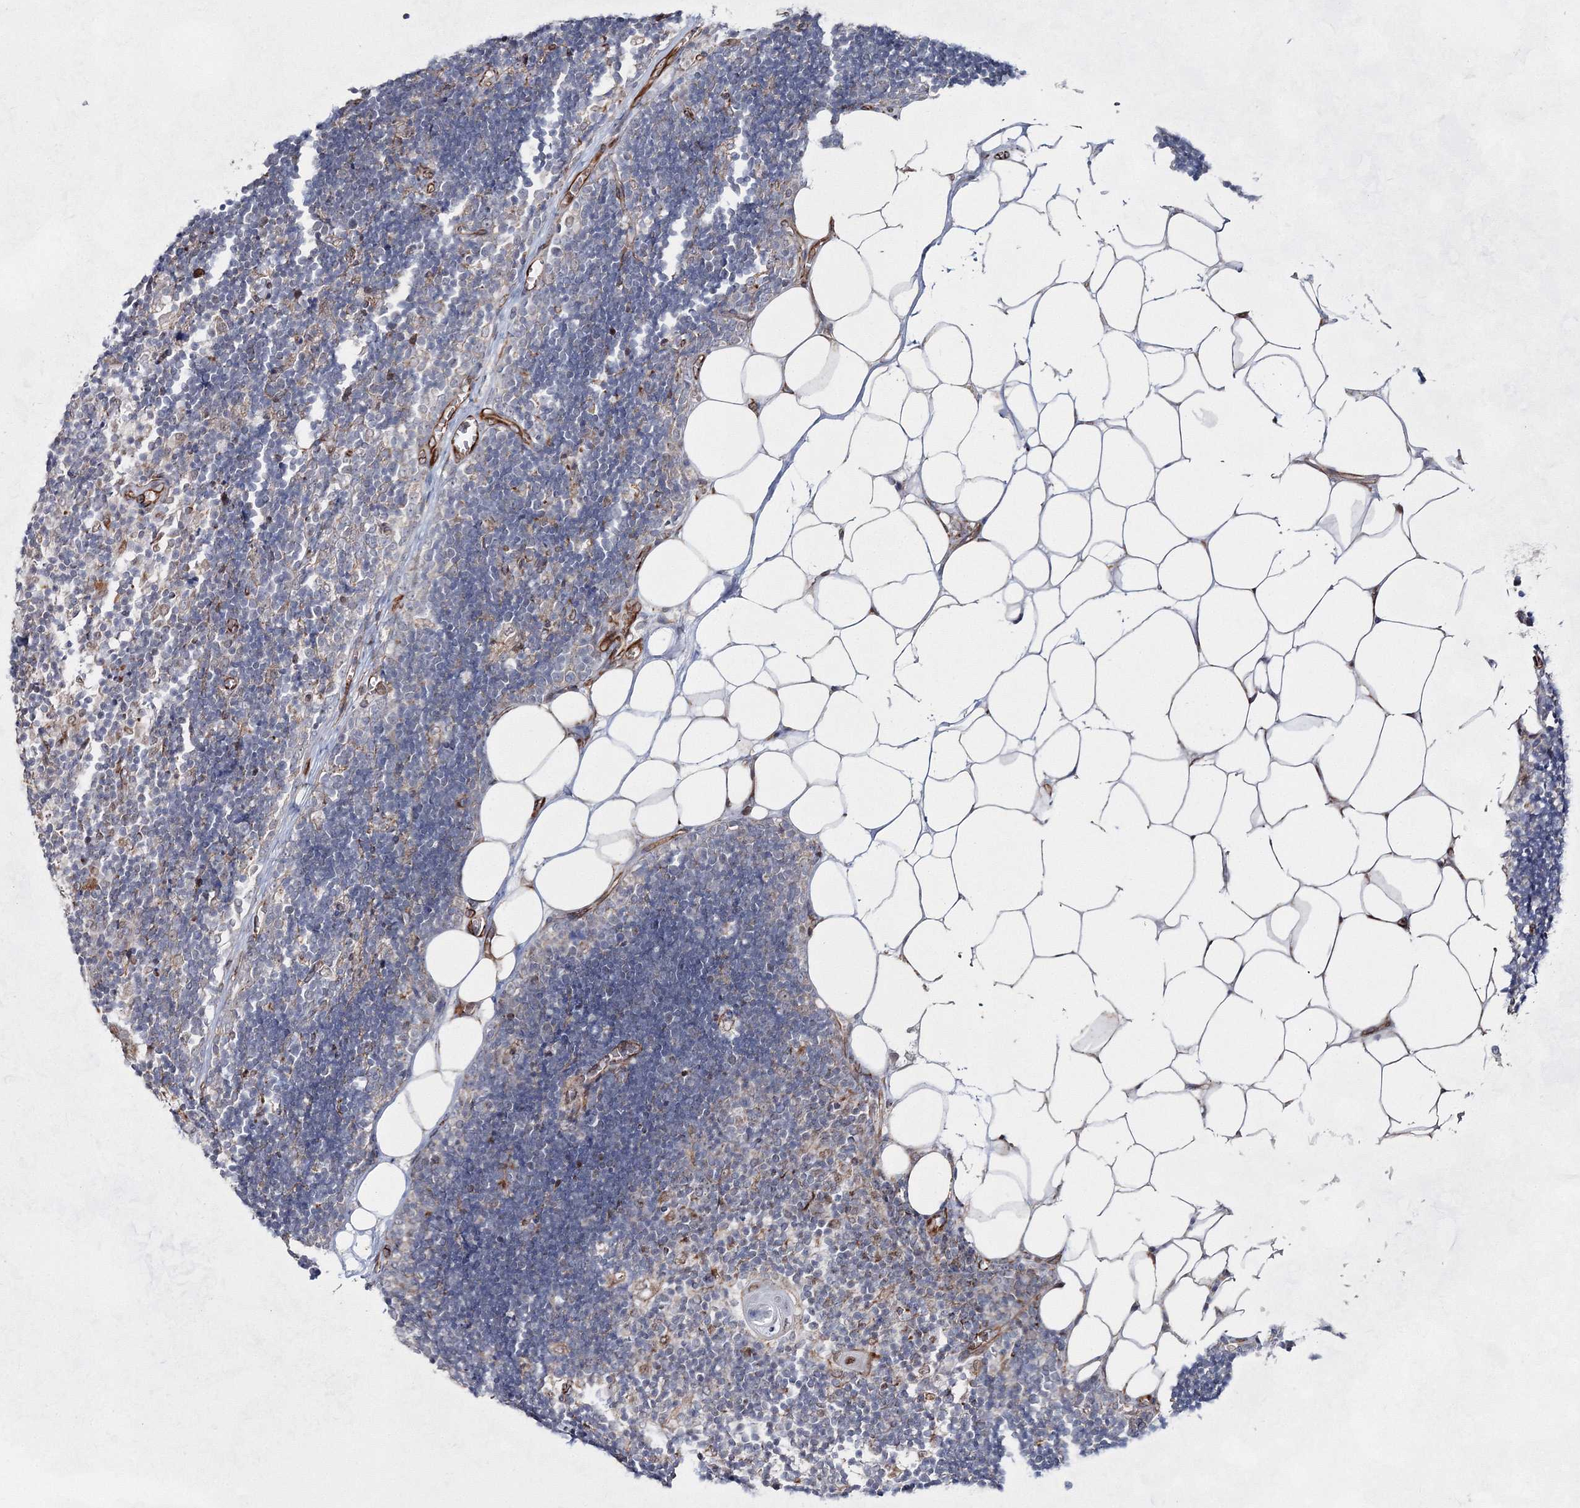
{"staining": {"intensity": "negative", "quantity": "none", "location": "none"}, "tissue": "lymph node", "cell_type": "Germinal center cells", "image_type": "normal", "snomed": [{"axis": "morphology", "description": "Normal tissue, NOS"}, {"axis": "topography", "description": "Lymph node"}], "caption": "The micrograph displays no staining of germinal center cells in normal lymph node.", "gene": "SNIP1", "patient": {"sex": "male", "age": 33}}